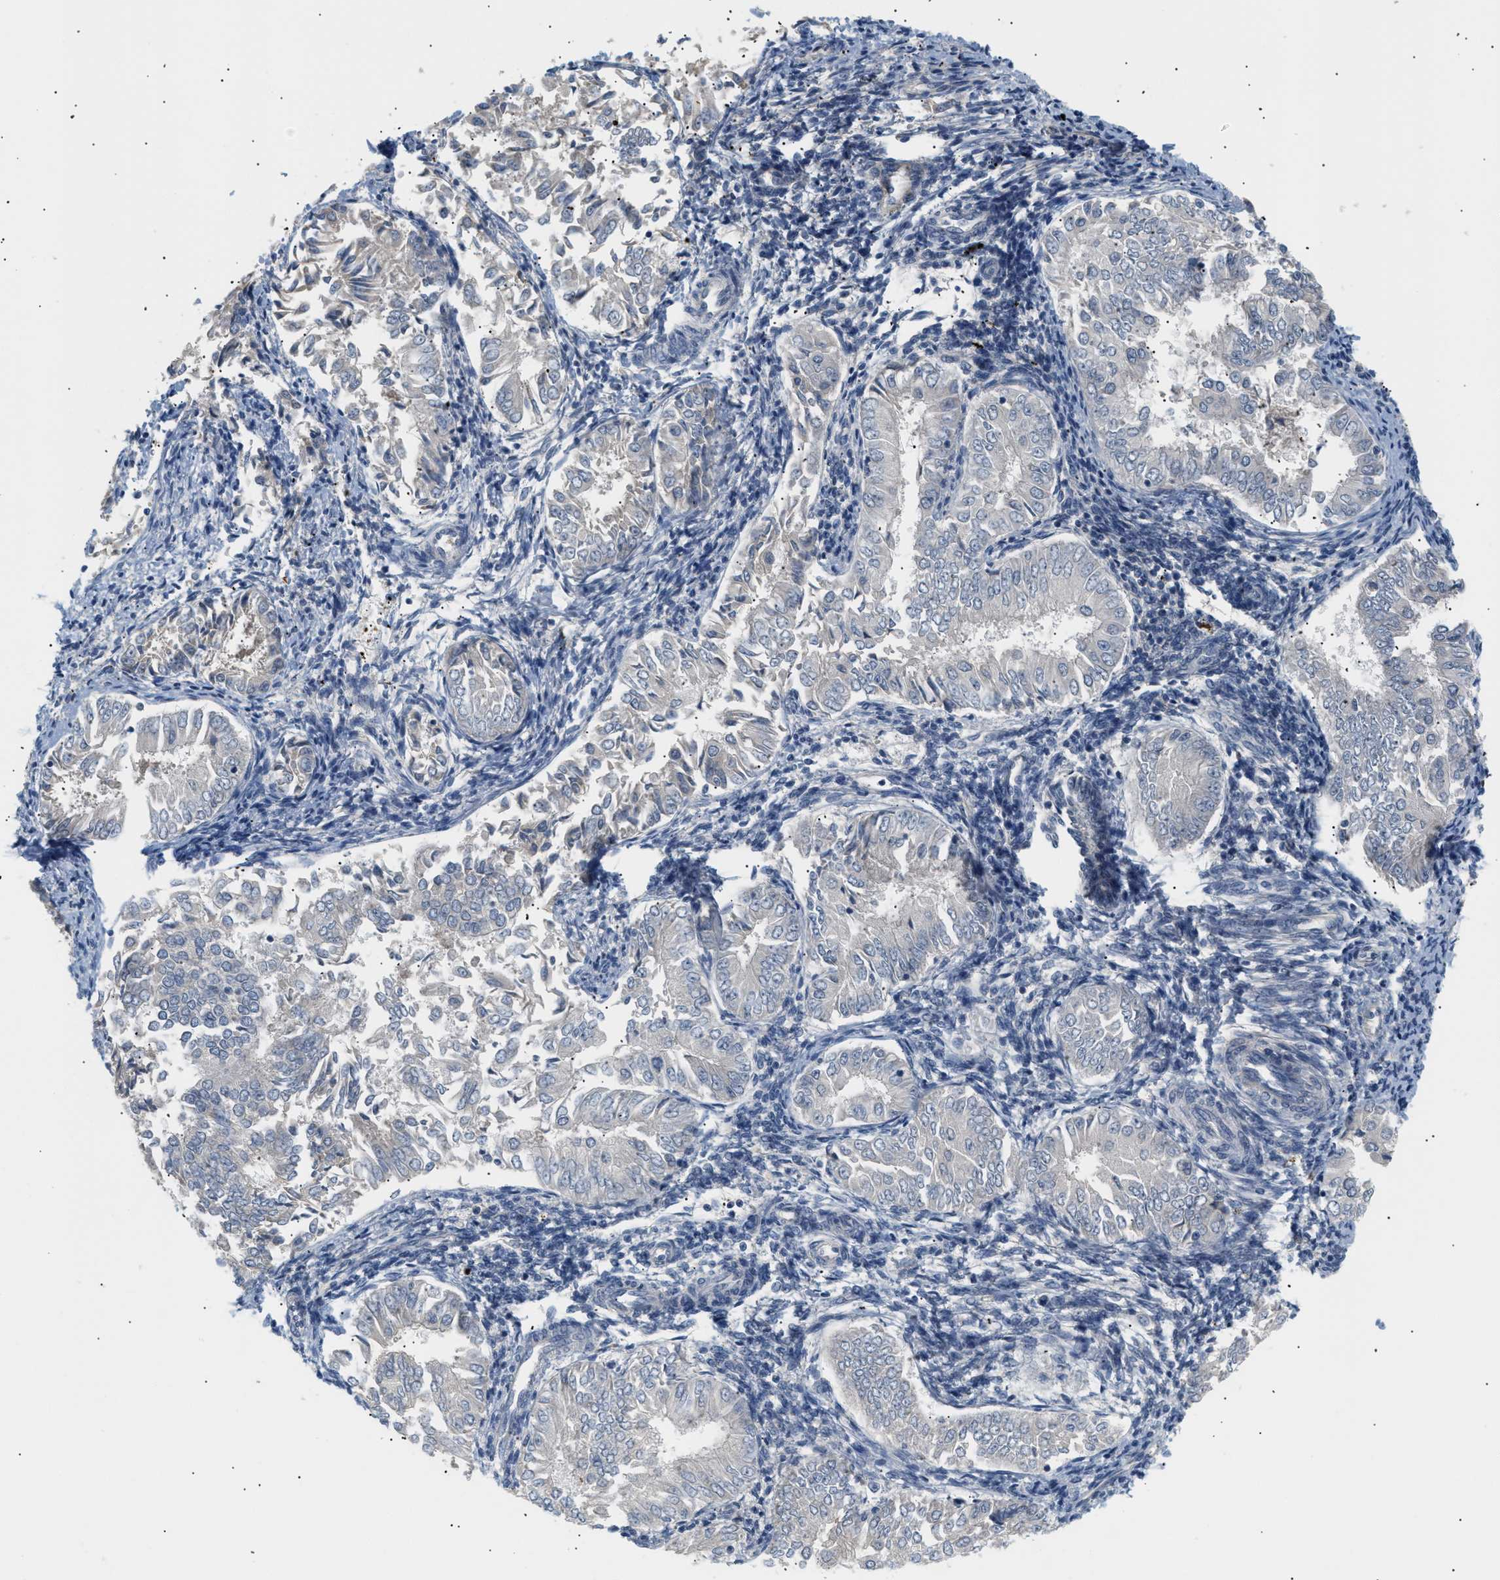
{"staining": {"intensity": "negative", "quantity": "none", "location": "none"}, "tissue": "endometrial cancer", "cell_type": "Tumor cells", "image_type": "cancer", "snomed": [{"axis": "morphology", "description": "Adenocarcinoma, NOS"}, {"axis": "topography", "description": "Endometrium"}], "caption": "This photomicrograph is of endometrial adenocarcinoma stained with IHC to label a protein in brown with the nuclei are counter-stained blue. There is no expression in tumor cells.", "gene": "CORO2B", "patient": {"sex": "female", "age": 53}}